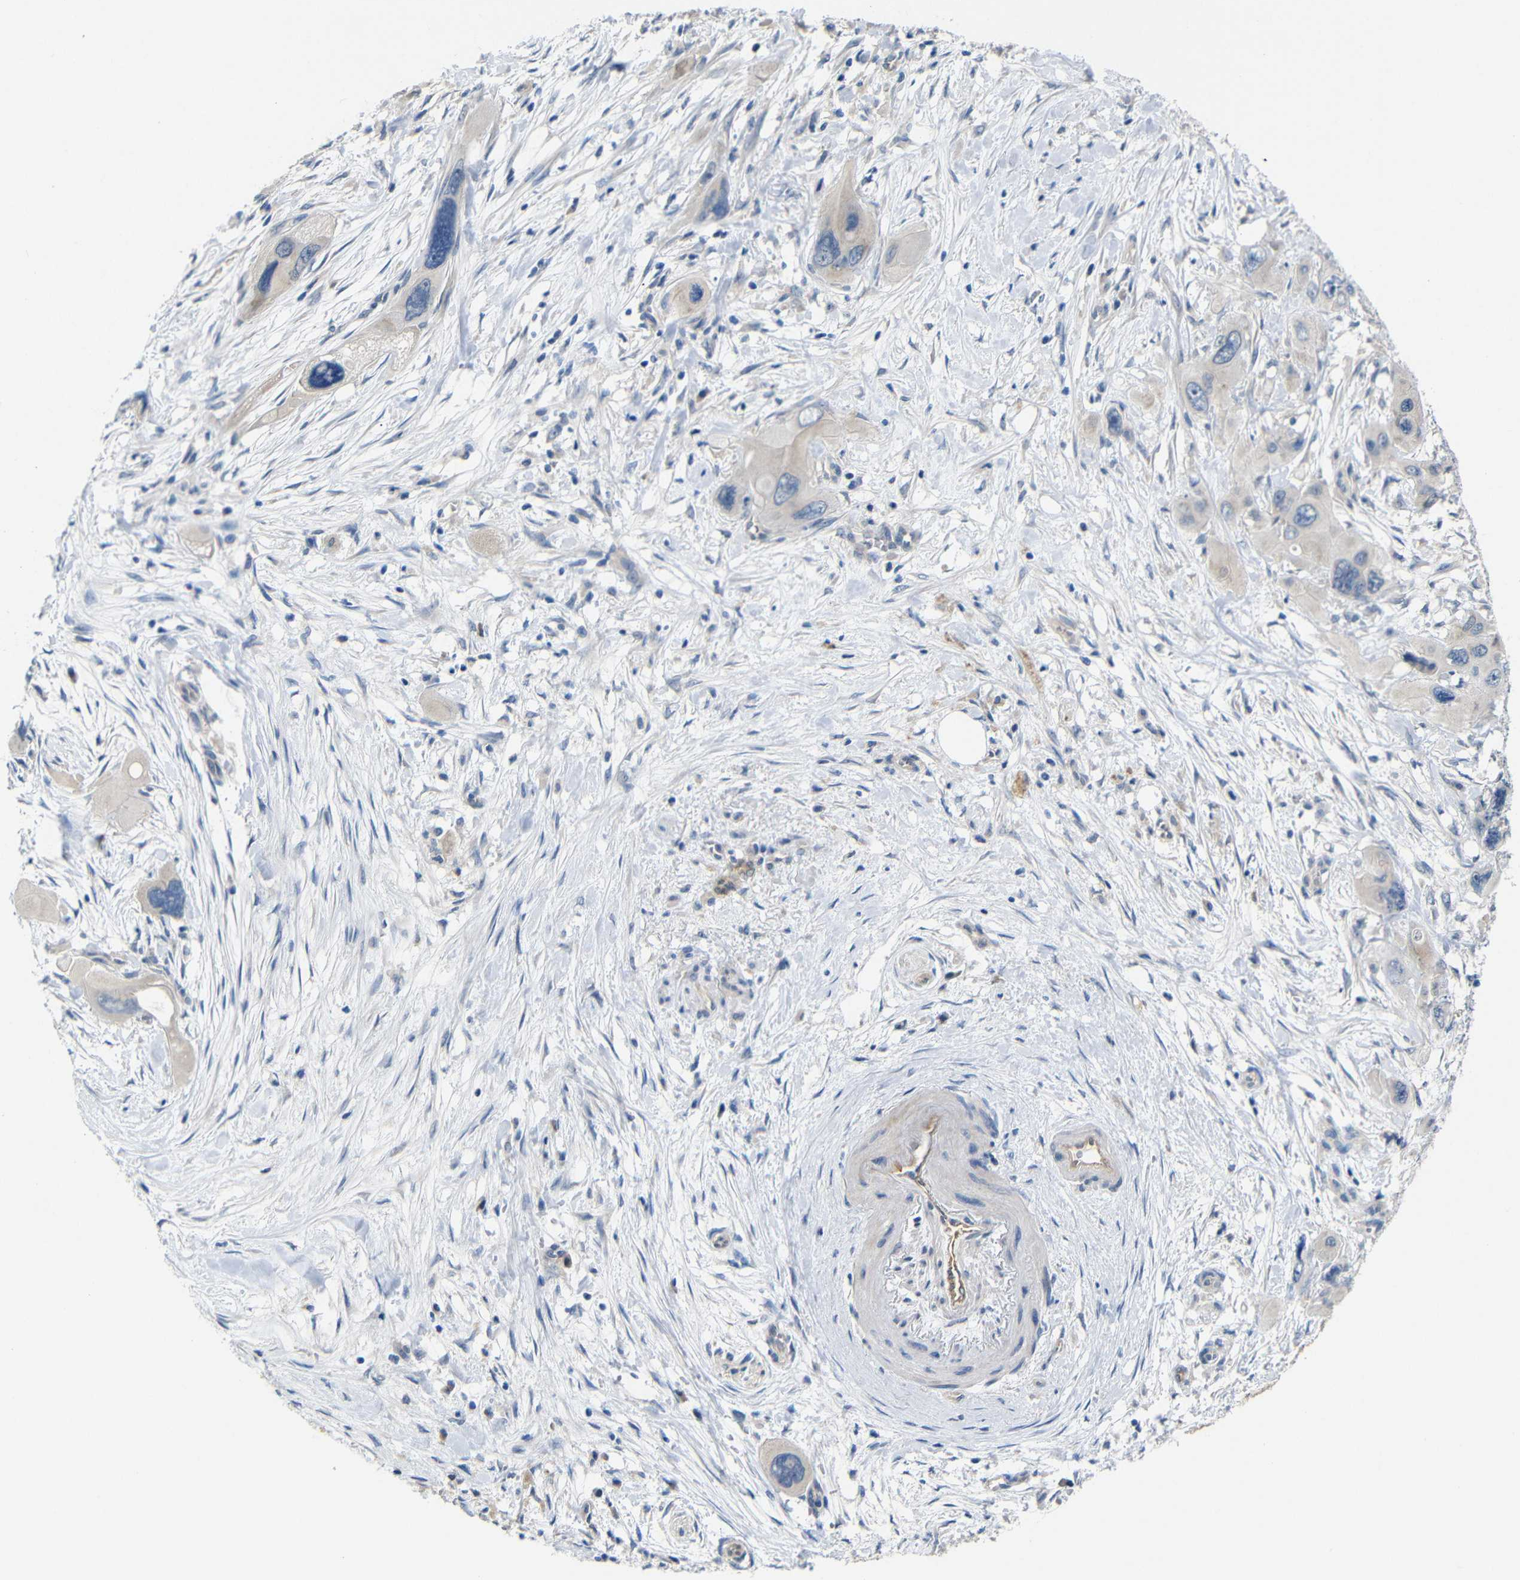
{"staining": {"intensity": "weak", "quantity": "<25%", "location": "cytoplasmic/membranous"}, "tissue": "pancreatic cancer", "cell_type": "Tumor cells", "image_type": "cancer", "snomed": [{"axis": "morphology", "description": "Adenocarcinoma, NOS"}, {"axis": "topography", "description": "Pancreas"}], "caption": "DAB (3,3'-diaminobenzidine) immunohistochemical staining of pancreatic adenocarcinoma exhibits no significant positivity in tumor cells.", "gene": "TBC1D32", "patient": {"sex": "male", "age": 73}}